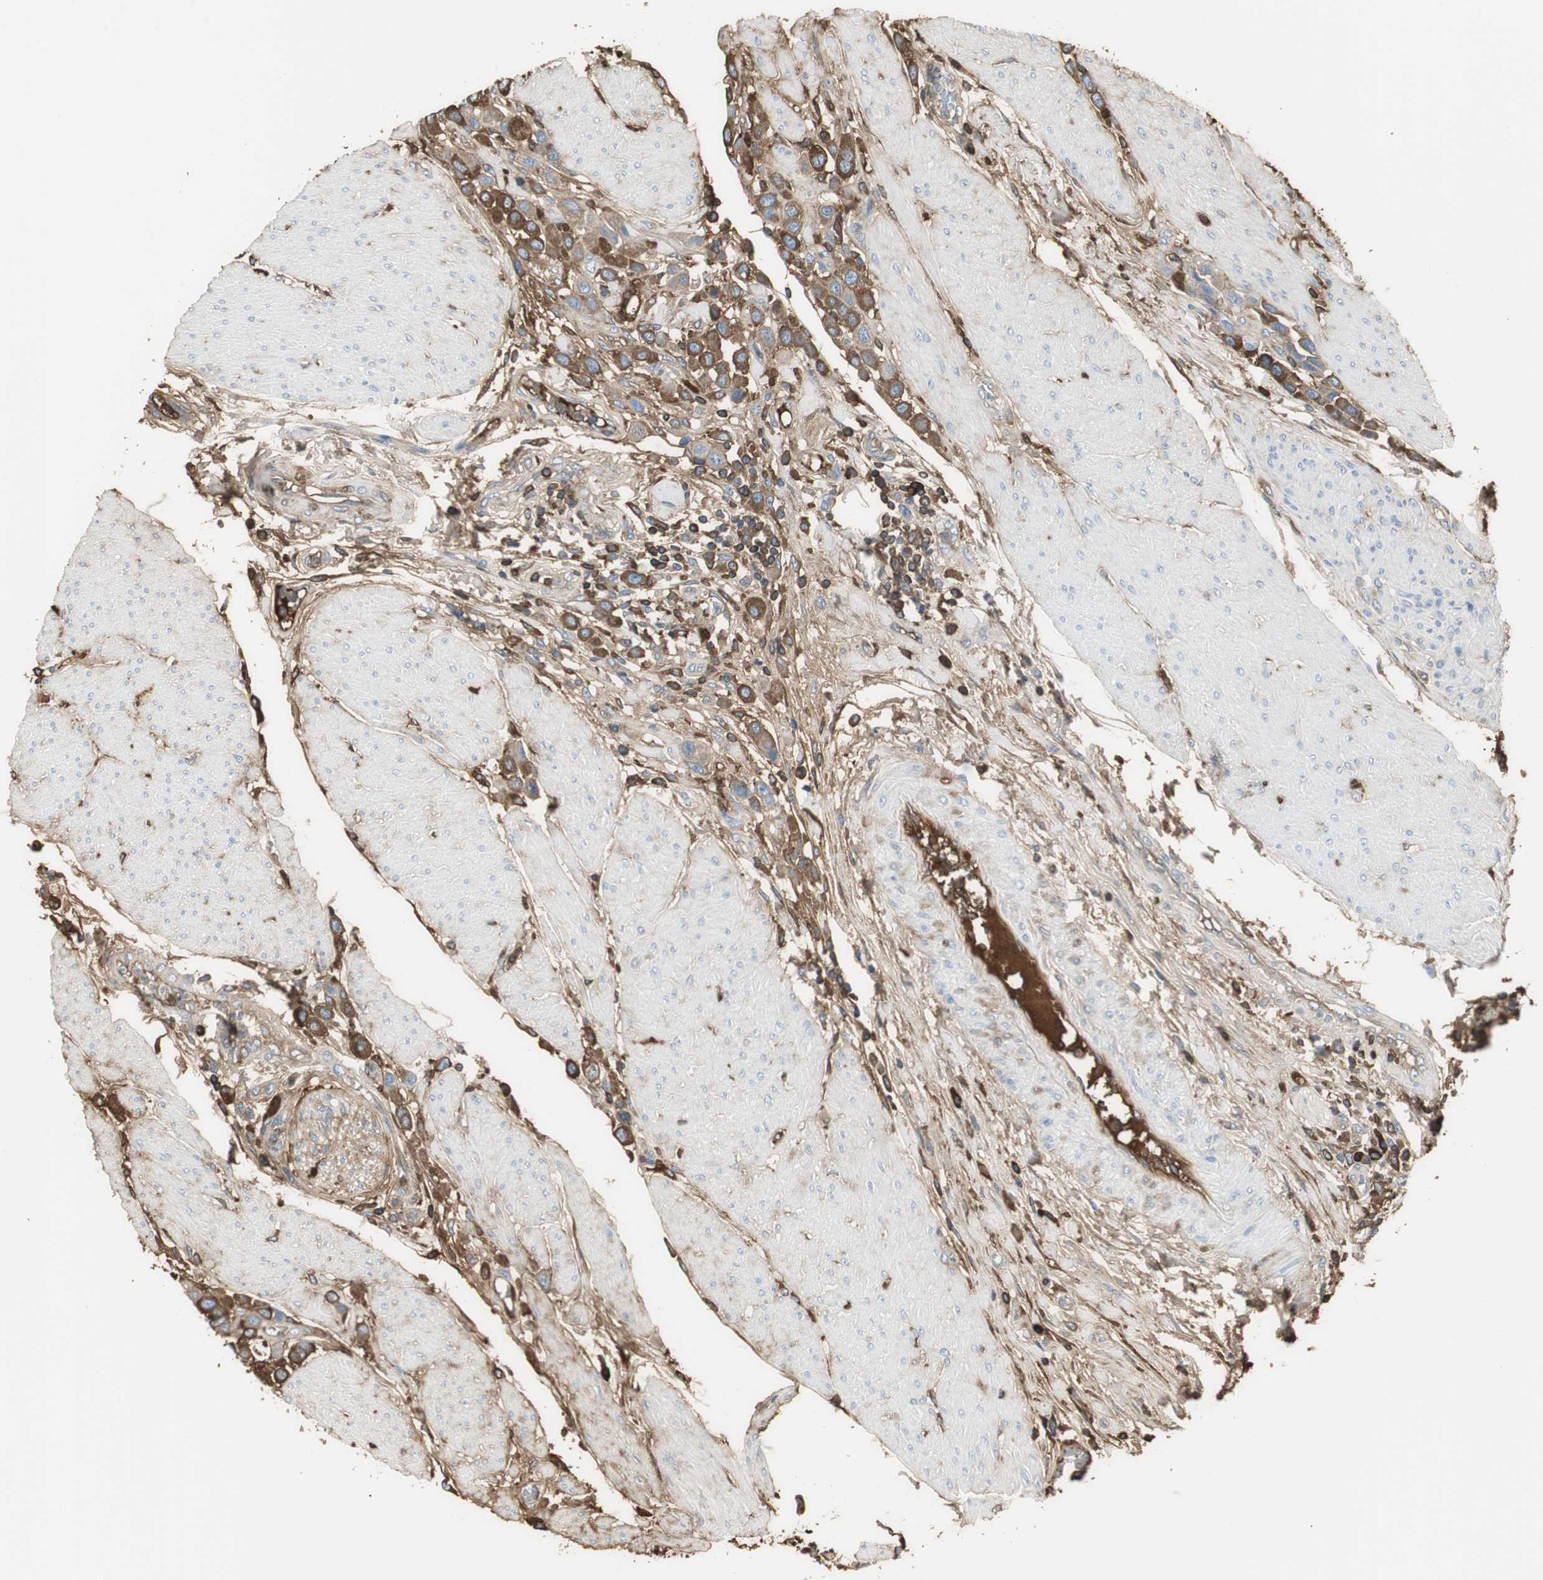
{"staining": {"intensity": "moderate", "quantity": "25%-75%", "location": "cytoplasmic/membranous"}, "tissue": "urothelial cancer", "cell_type": "Tumor cells", "image_type": "cancer", "snomed": [{"axis": "morphology", "description": "Urothelial carcinoma, High grade"}, {"axis": "topography", "description": "Urinary bladder"}], "caption": "High-grade urothelial carcinoma tissue reveals moderate cytoplasmic/membranous expression in approximately 25%-75% of tumor cells, visualized by immunohistochemistry.", "gene": "IGHA1", "patient": {"sex": "male", "age": 50}}